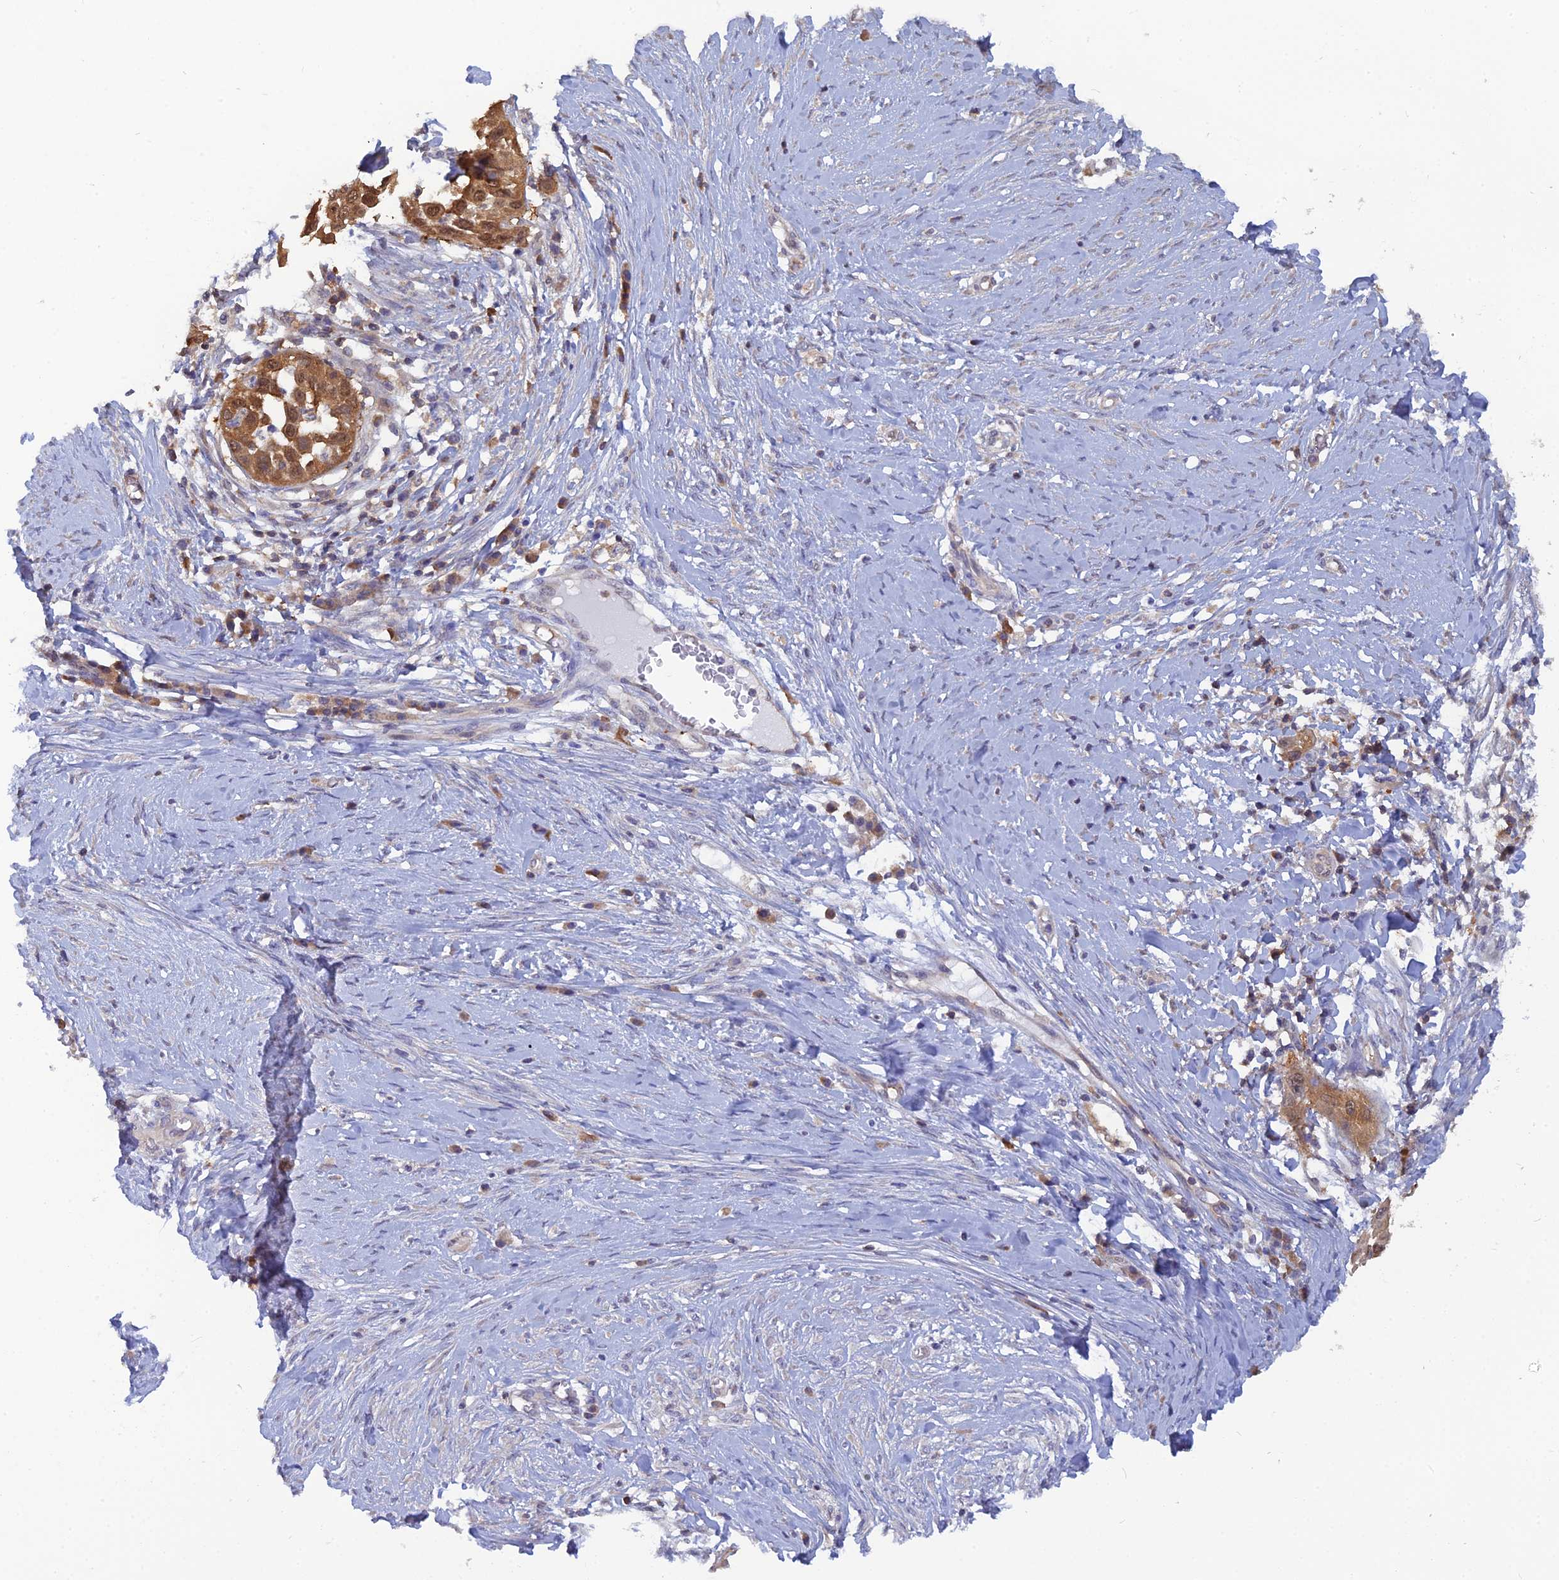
{"staining": {"intensity": "moderate", "quantity": ">75%", "location": "cytoplasmic/membranous,nuclear"}, "tissue": "skin cancer", "cell_type": "Tumor cells", "image_type": "cancer", "snomed": [{"axis": "morphology", "description": "Squamous cell carcinoma, NOS"}, {"axis": "topography", "description": "Skin"}], "caption": "Protein positivity by immunohistochemistry displays moderate cytoplasmic/membranous and nuclear expression in approximately >75% of tumor cells in skin cancer.", "gene": "HINT1", "patient": {"sex": "female", "age": 44}}